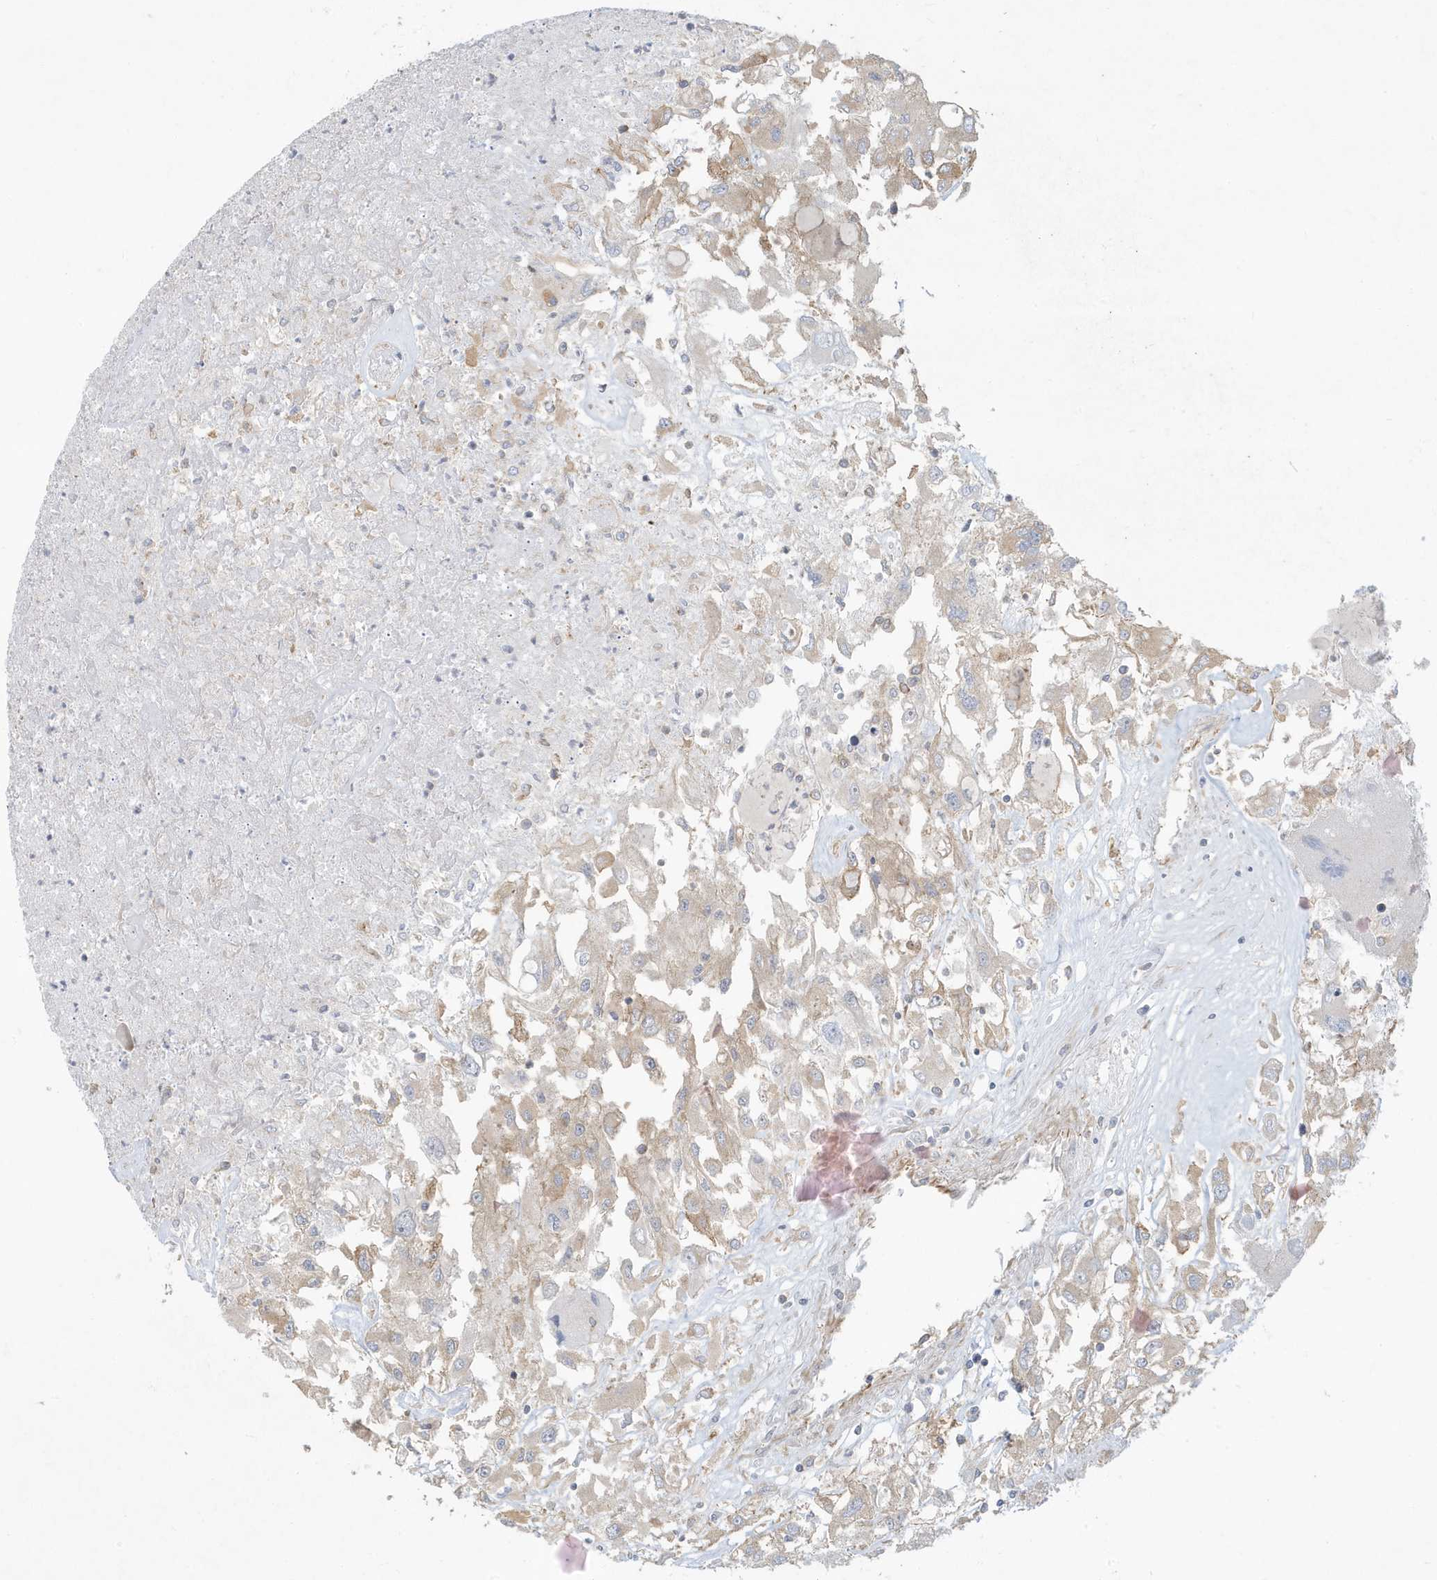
{"staining": {"intensity": "negative", "quantity": "none", "location": "none"}, "tissue": "renal cancer", "cell_type": "Tumor cells", "image_type": "cancer", "snomed": [{"axis": "morphology", "description": "Adenocarcinoma, NOS"}, {"axis": "topography", "description": "Kidney"}], "caption": "The immunohistochemistry image has no significant staining in tumor cells of renal cancer (adenocarcinoma) tissue.", "gene": "ATP23", "patient": {"sex": "female", "age": 52}}